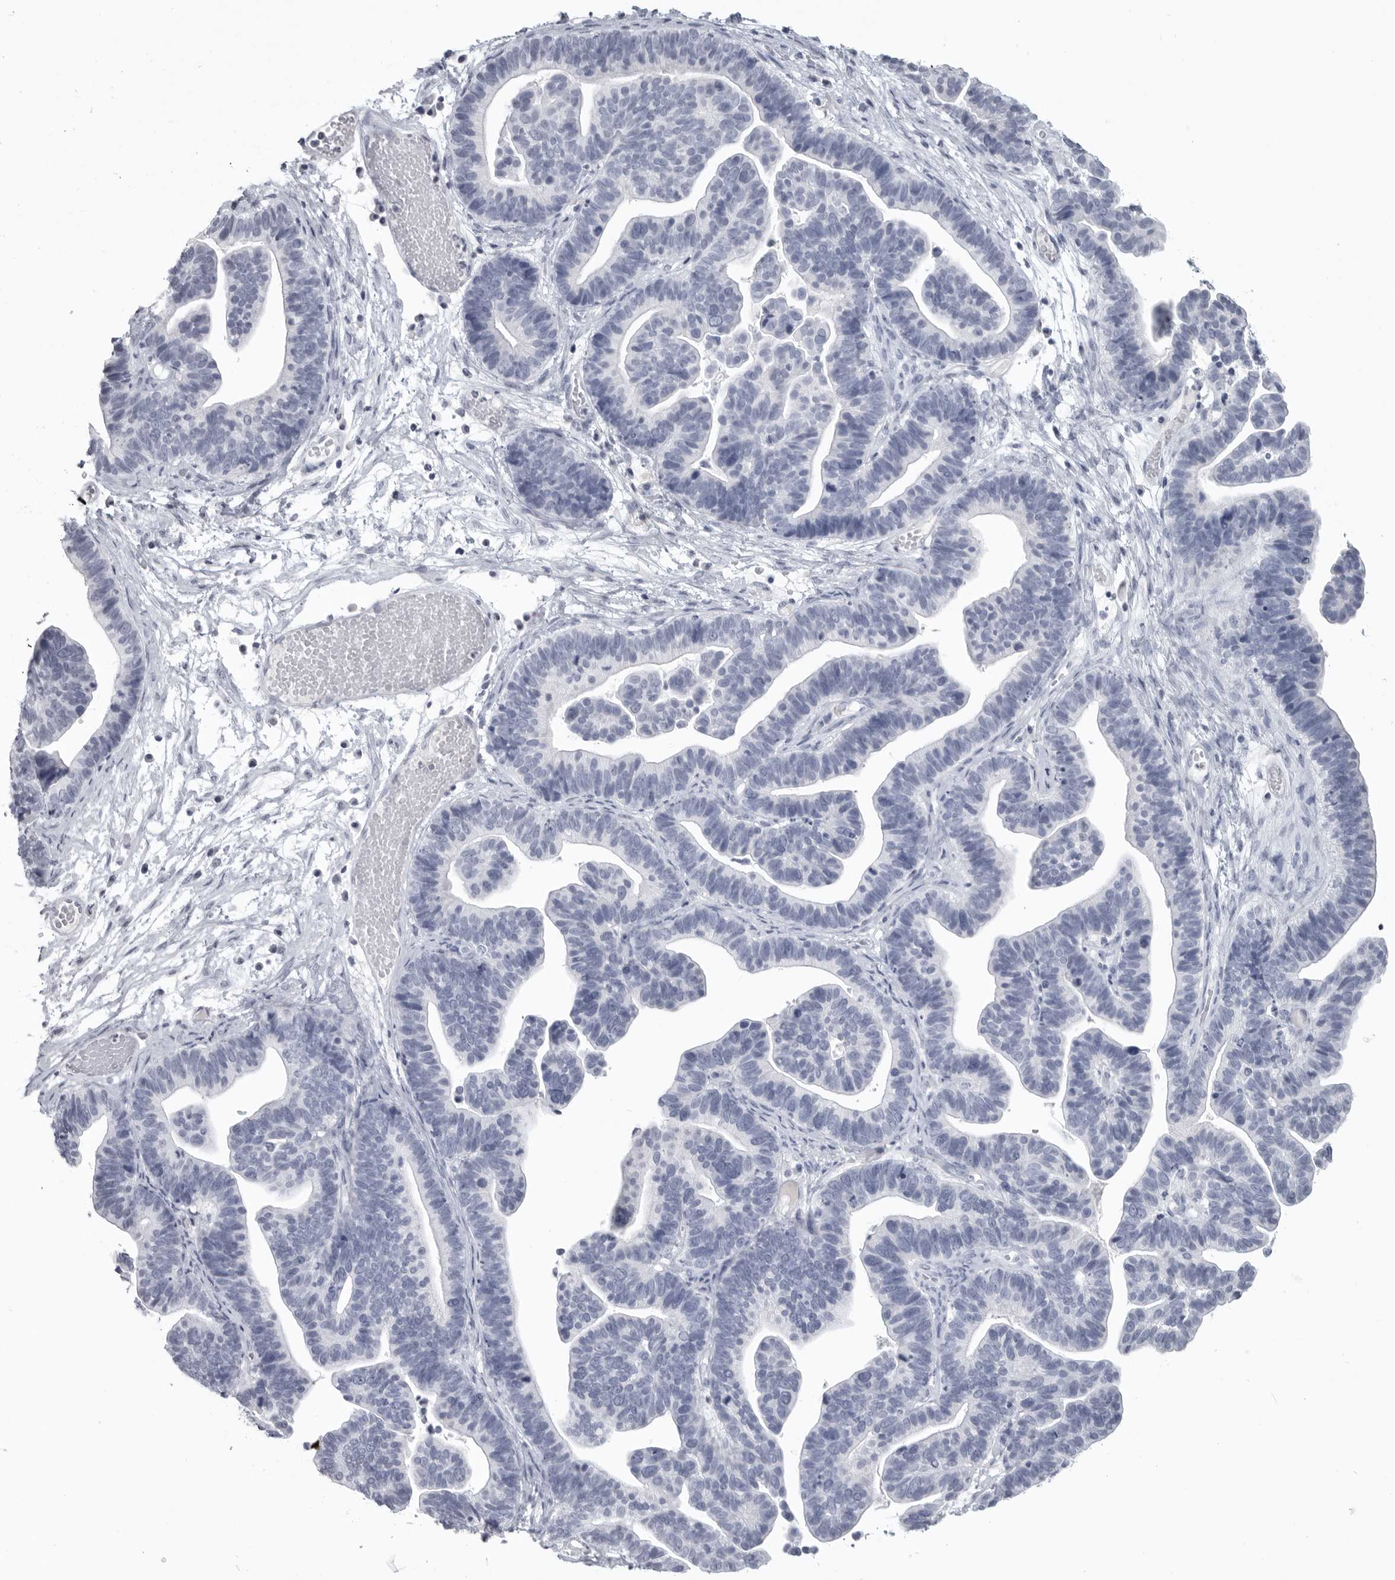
{"staining": {"intensity": "negative", "quantity": "none", "location": "none"}, "tissue": "ovarian cancer", "cell_type": "Tumor cells", "image_type": "cancer", "snomed": [{"axis": "morphology", "description": "Cystadenocarcinoma, serous, NOS"}, {"axis": "topography", "description": "Ovary"}], "caption": "This is an immunohistochemistry micrograph of ovarian cancer (serous cystadenocarcinoma). There is no staining in tumor cells.", "gene": "LY6D", "patient": {"sex": "female", "age": 56}}